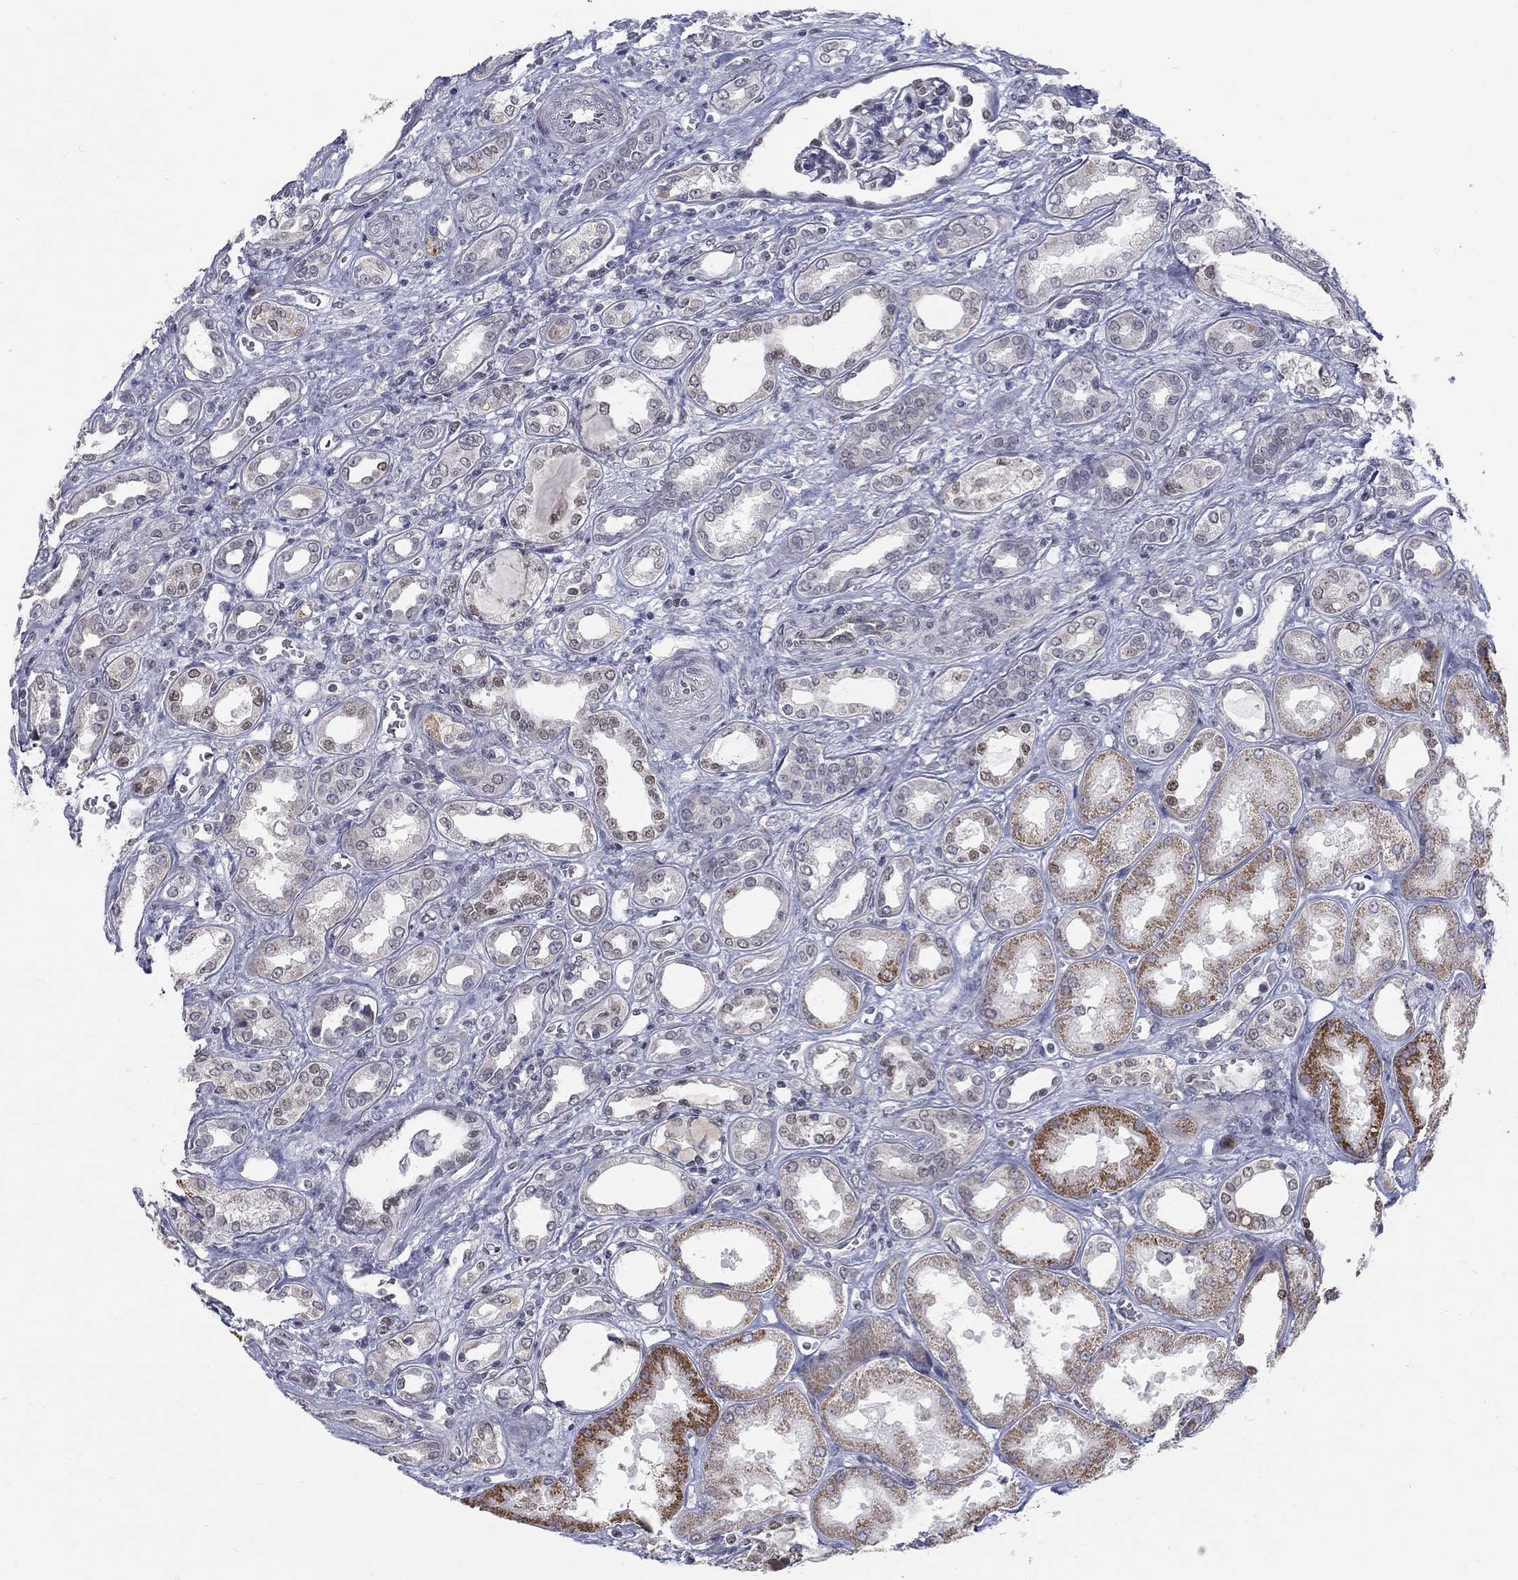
{"staining": {"intensity": "moderate", "quantity": "<25%", "location": "nuclear"}, "tissue": "renal cancer", "cell_type": "Tumor cells", "image_type": "cancer", "snomed": [{"axis": "morphology", "description": "Adenocarcinoma, NOS"}, {"axis": "topography", "description": "Kidney"}], "caption": "Renal cancer tissue demonstrates moderate nuclear expression in about <25% of tumor cells", "gene": "GCFC2", "patient": {"sex": "male", "age": 63}}